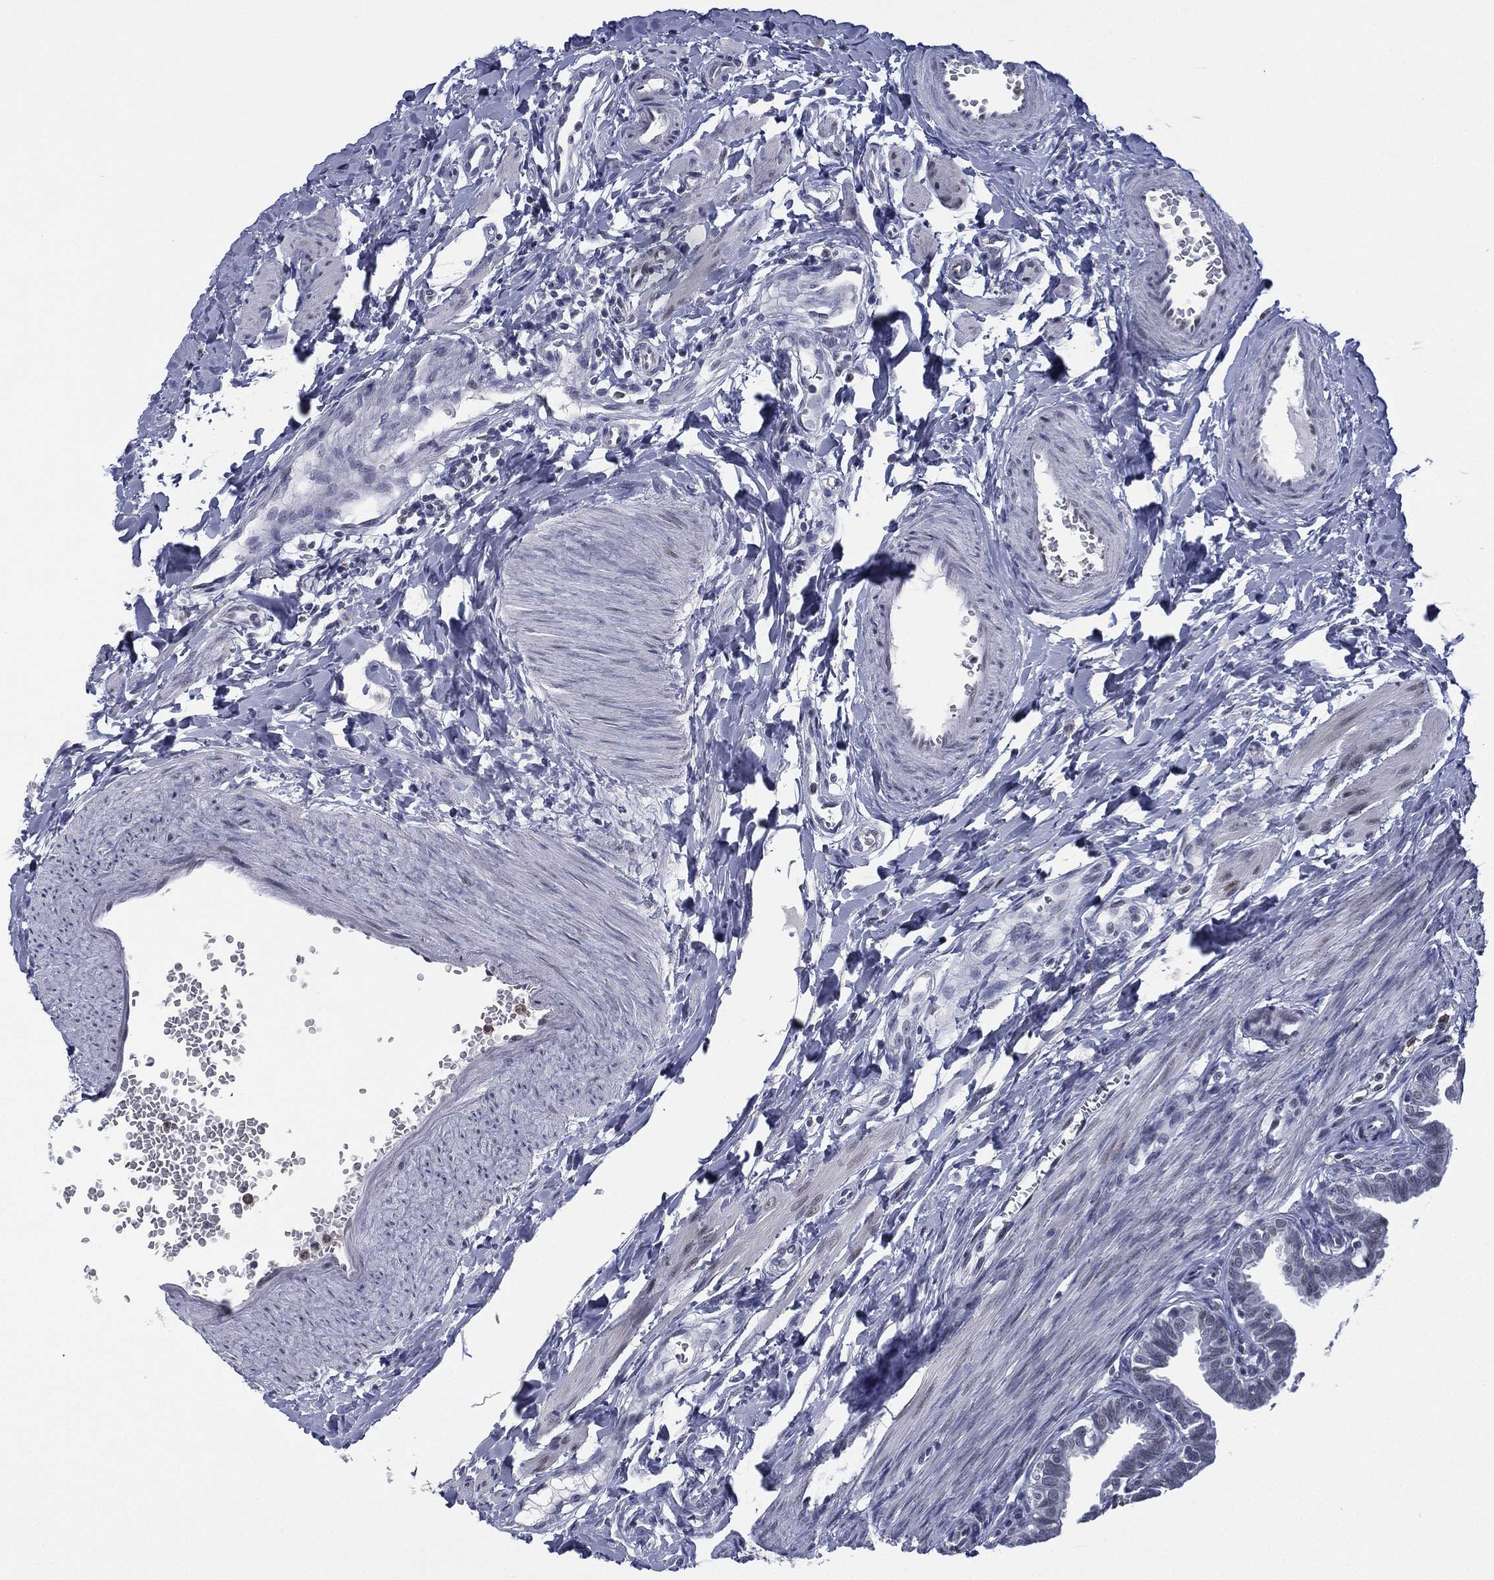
{"staining": {"intensity": "negative", "quantity": "none", "location": "none"}, "tissue": "fallopian tube", "cell_type": "Glandular cells", "image_type": "normal", "snomed": [{"axis": "morphology", "description": "Normal tissue, NOS"}, {"axis": "topography", "description": "Fallopian tube"}], "caption": "High magnification brightfield microscopy of normal fallopian tube stained with DAB (brown) and counterstained with hematoxylin (blue): glandular cells show no significant positivity.", "gene": "ZNF711", "patient": {"sex": "female", "age": 36}}